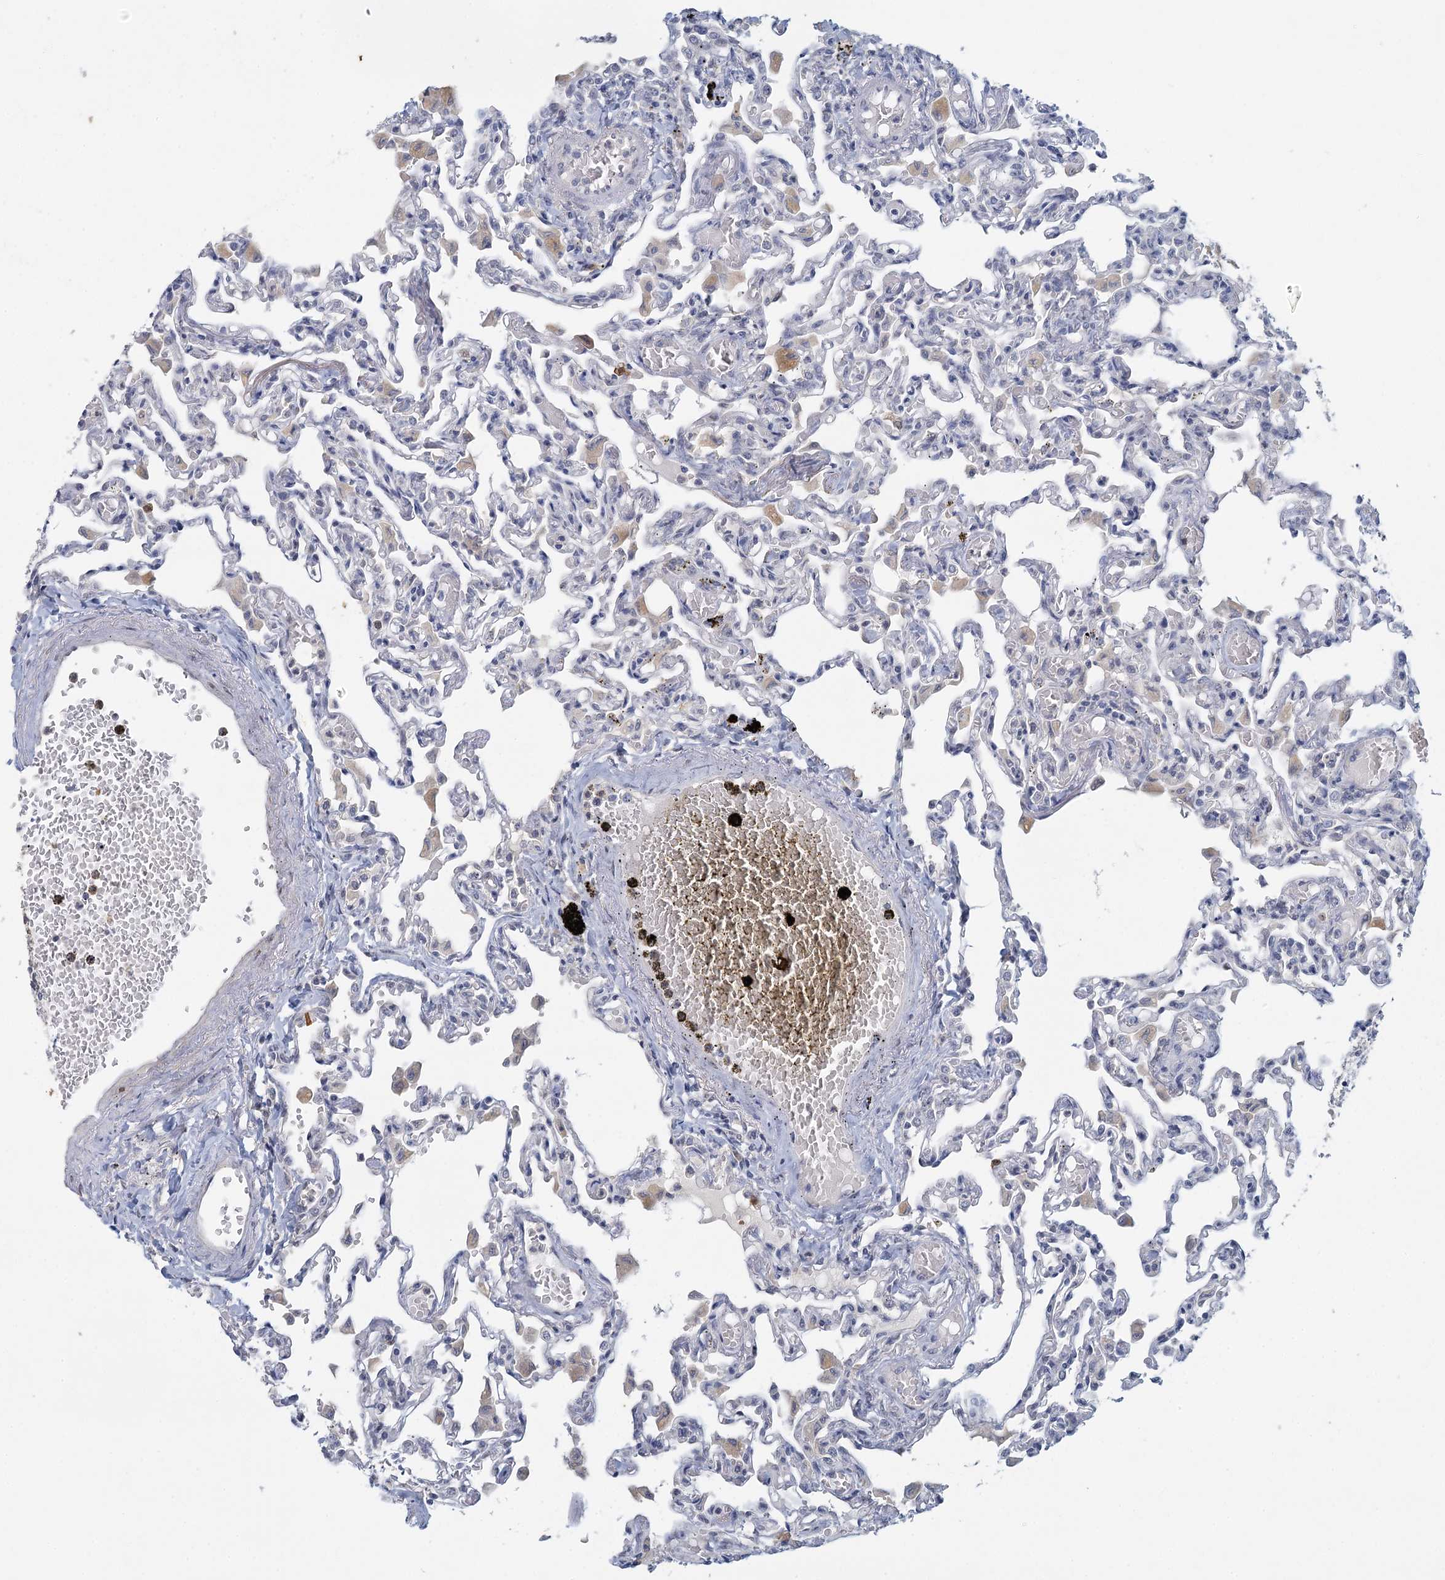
{"staining": {"intensity": "negative", "quantity": "none", "location": "none"}, "tissue": "lung", "cell_type": "Alveolar cells", "image_type": "normal", "snomed": [{"axis": "morphology", "description": "Normal tissue, NOS"}, {"axis": "topography", "description": "Bronchus"}, {"axis": "topography", "description": "Lung"}], "caption": "Immunohistochemical staining of benign human lung demonstrates no significant expression in alveolar cells. (DAB (3,3'-diaminobenzidine) immunohistochemistry (IHC) visualized using brightfield microscopy, high magnification).", "gene": "MYO7B", "patient": {"sex": "female", "age": 49}}